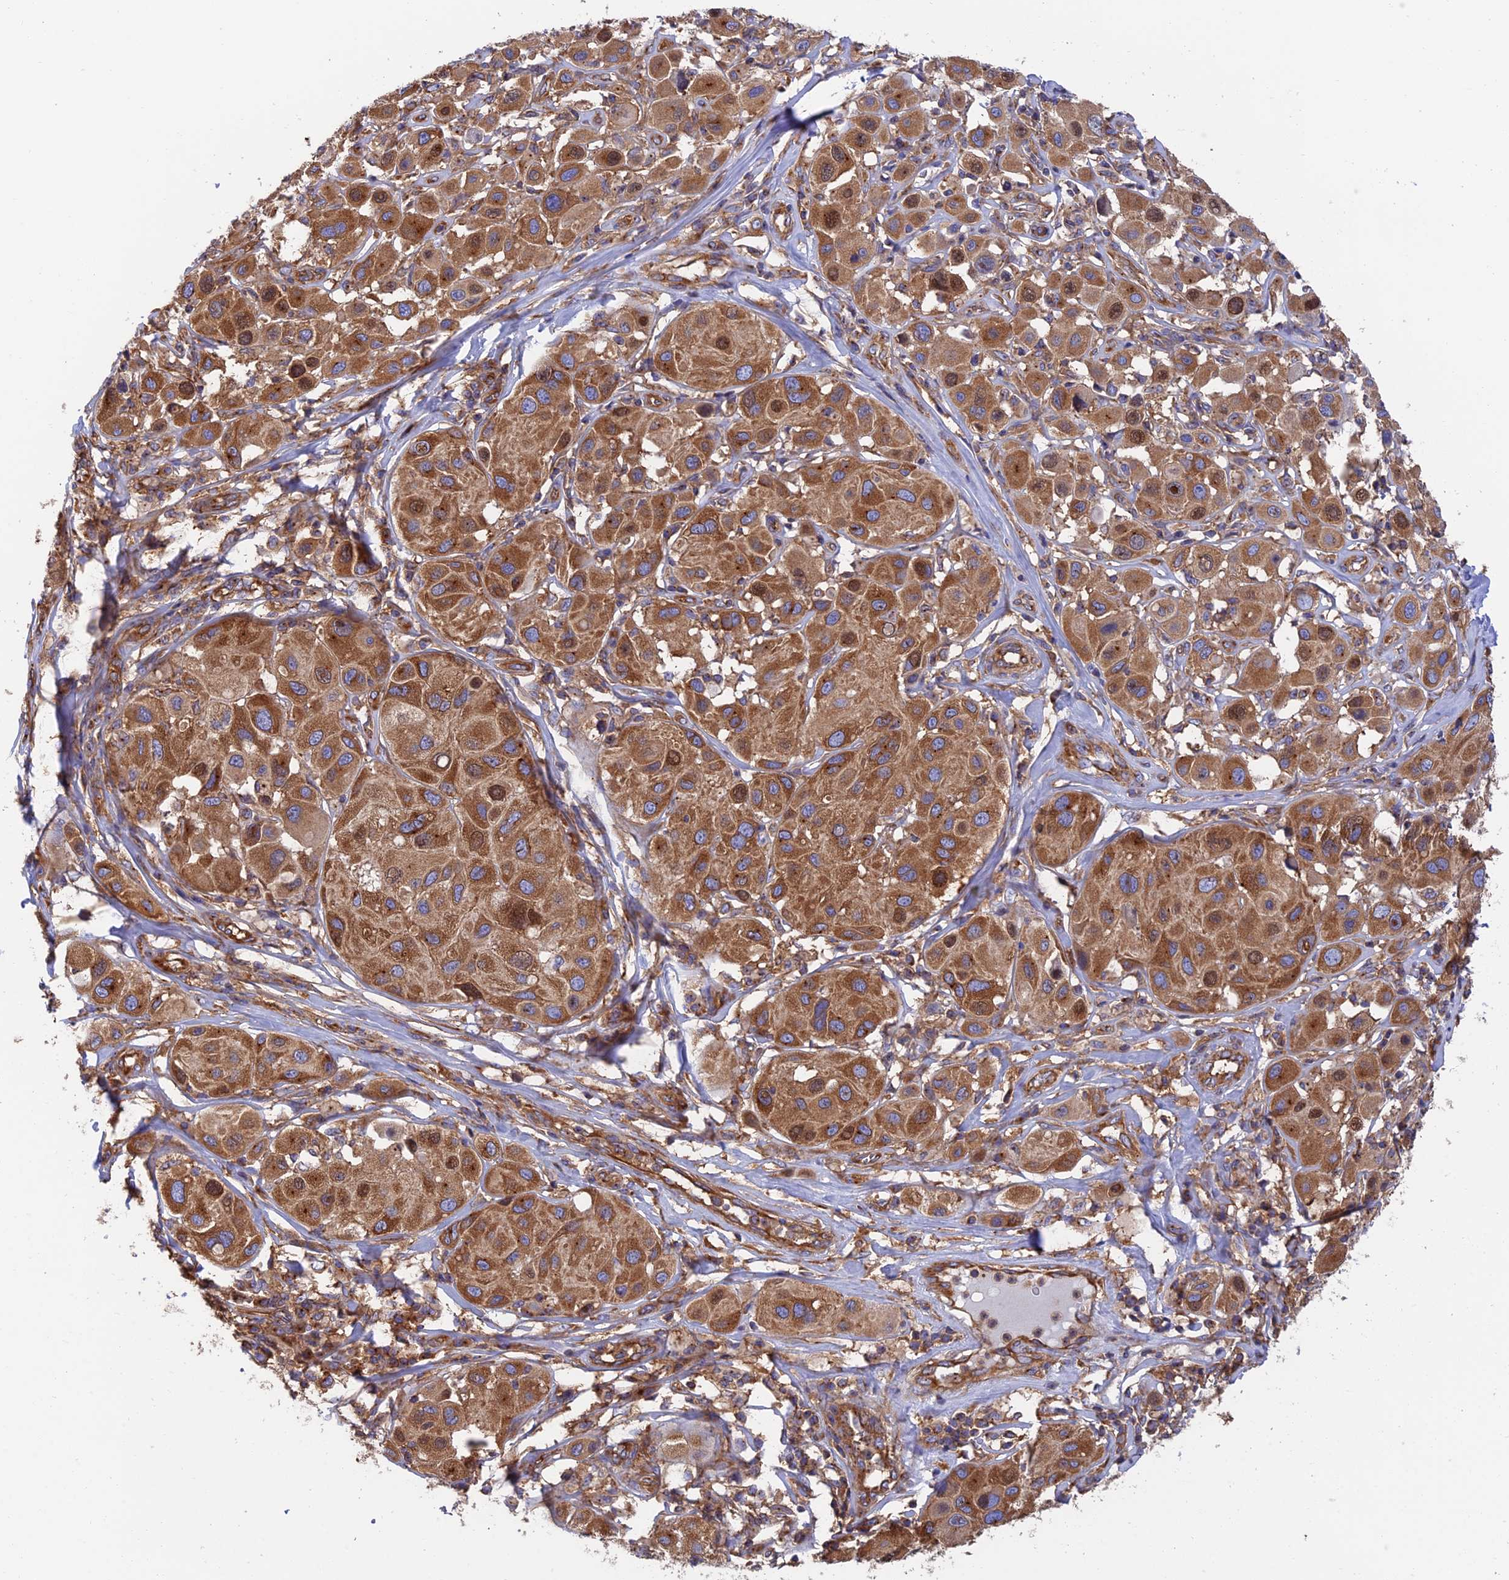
{"staining": {"intensity": "strong", "quantity": ">75%", "location": "cytoplasmic/membranous"}, "tissue": "melanoma", "cell_type": "Tumor cells", "image_type": "cancer", "snomed": [{"axis": "morphology", "description": "Malignant melanoma, Metastatic site"}, {"axis": "topography", "description": "Skin"}], "caption": "Immunohistochemical staining of melanoma demonstrates high levels of strong cytoplasmic/membranous expression in about >75% of tumor cells.", "gene": "DCTN2", "patient": {"sex": "male", "age": 41}}